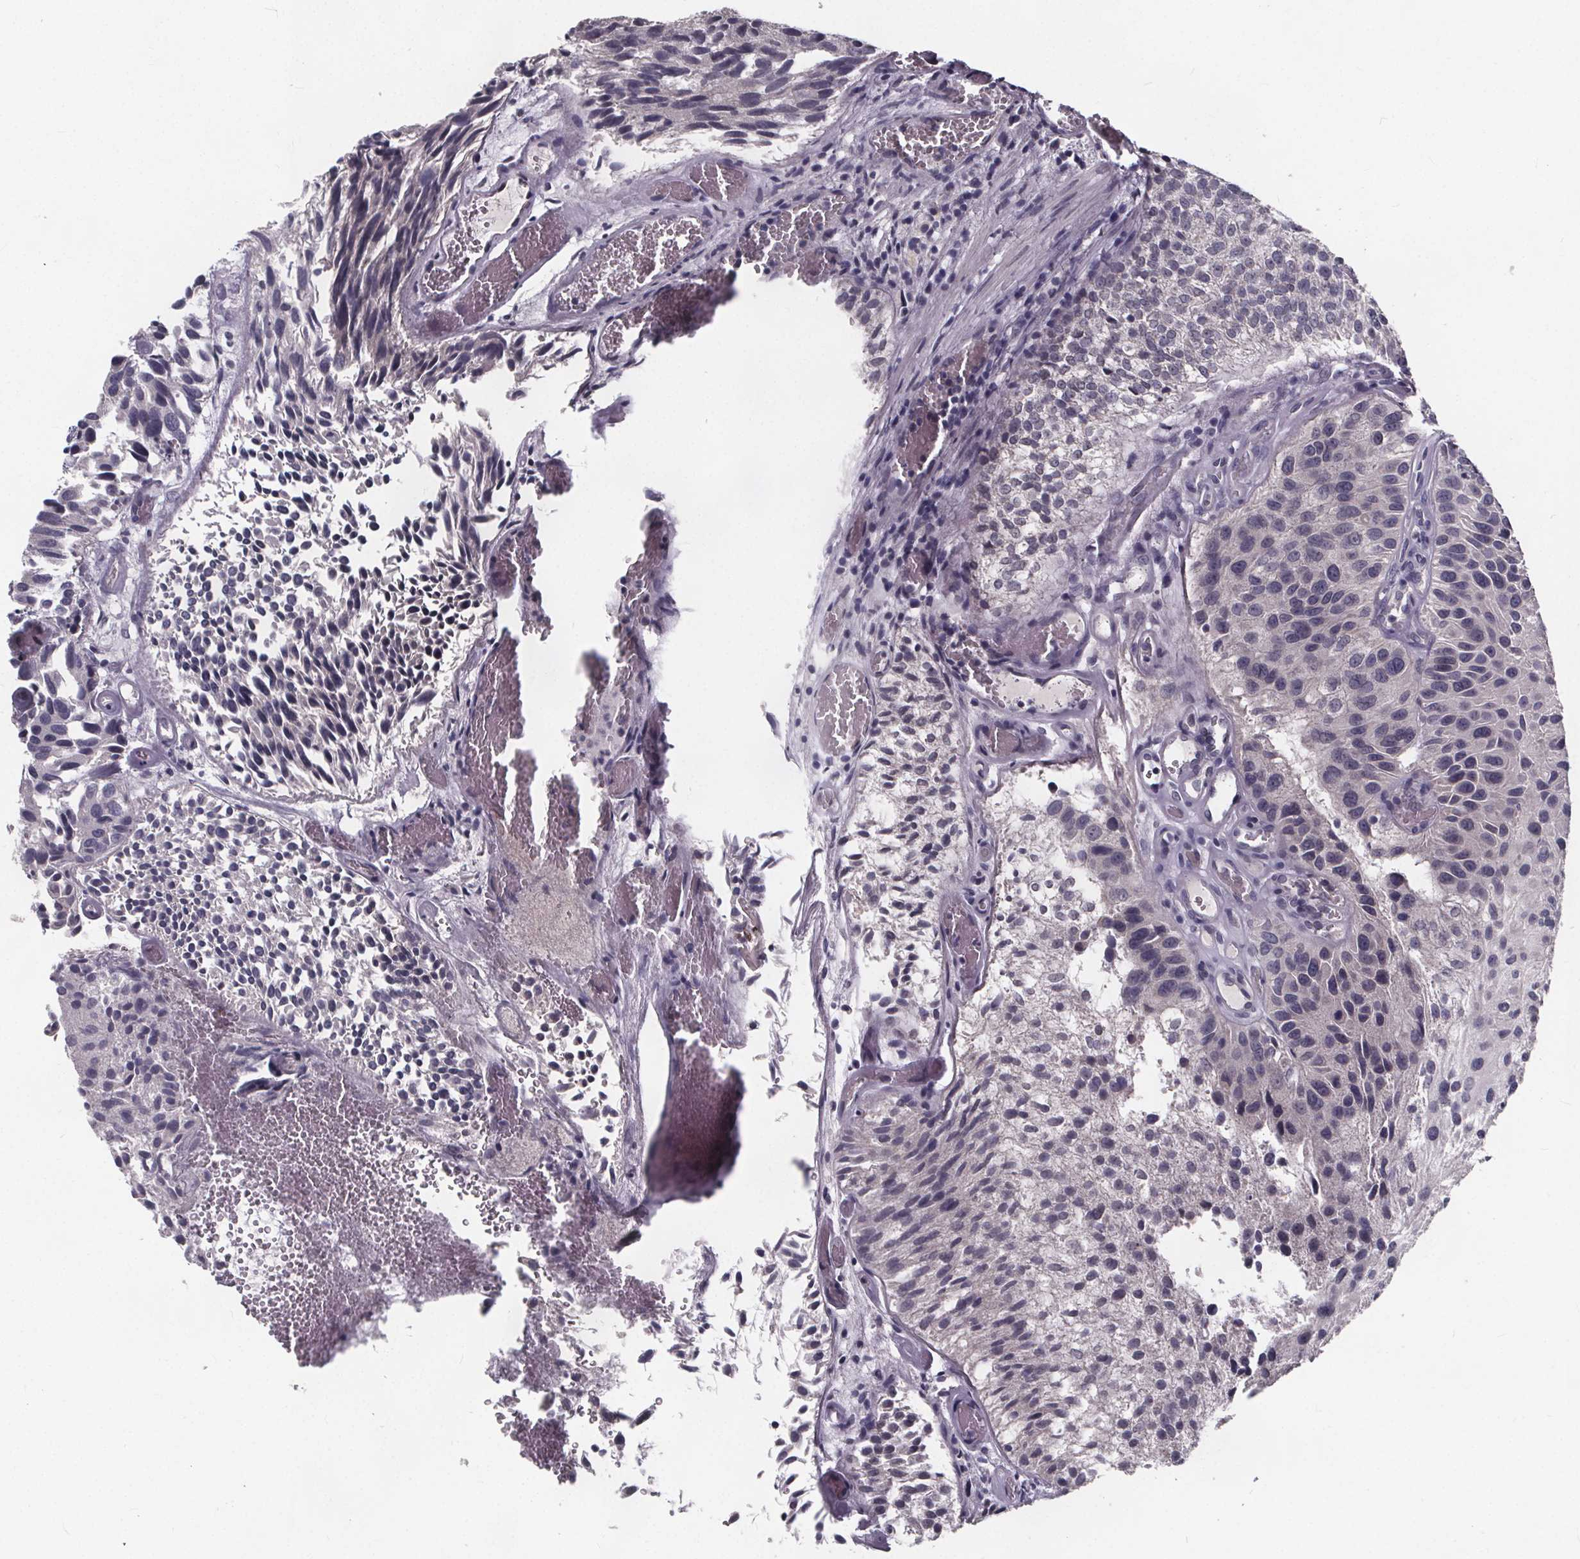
{"staining": {"intensity": "negative", "quantity": "none", "location": "none"}, "tissue": "urothelial cancer", "cell_type": "Tumor cells", "image_type": "cancer", "snomed": [{"axis": "morphology", "description": "Urothelial carcinoma, Low grade"}, {"axis": "topography", "description": "Urinary bladder"}], "caption": "This is an immunohistochemistry histopathology image of low-grade urothelial carcinoma. There is no positivity in tumor cells.", "gene": "FAM181B", "patient": {"sex": "female", "age": 87}}